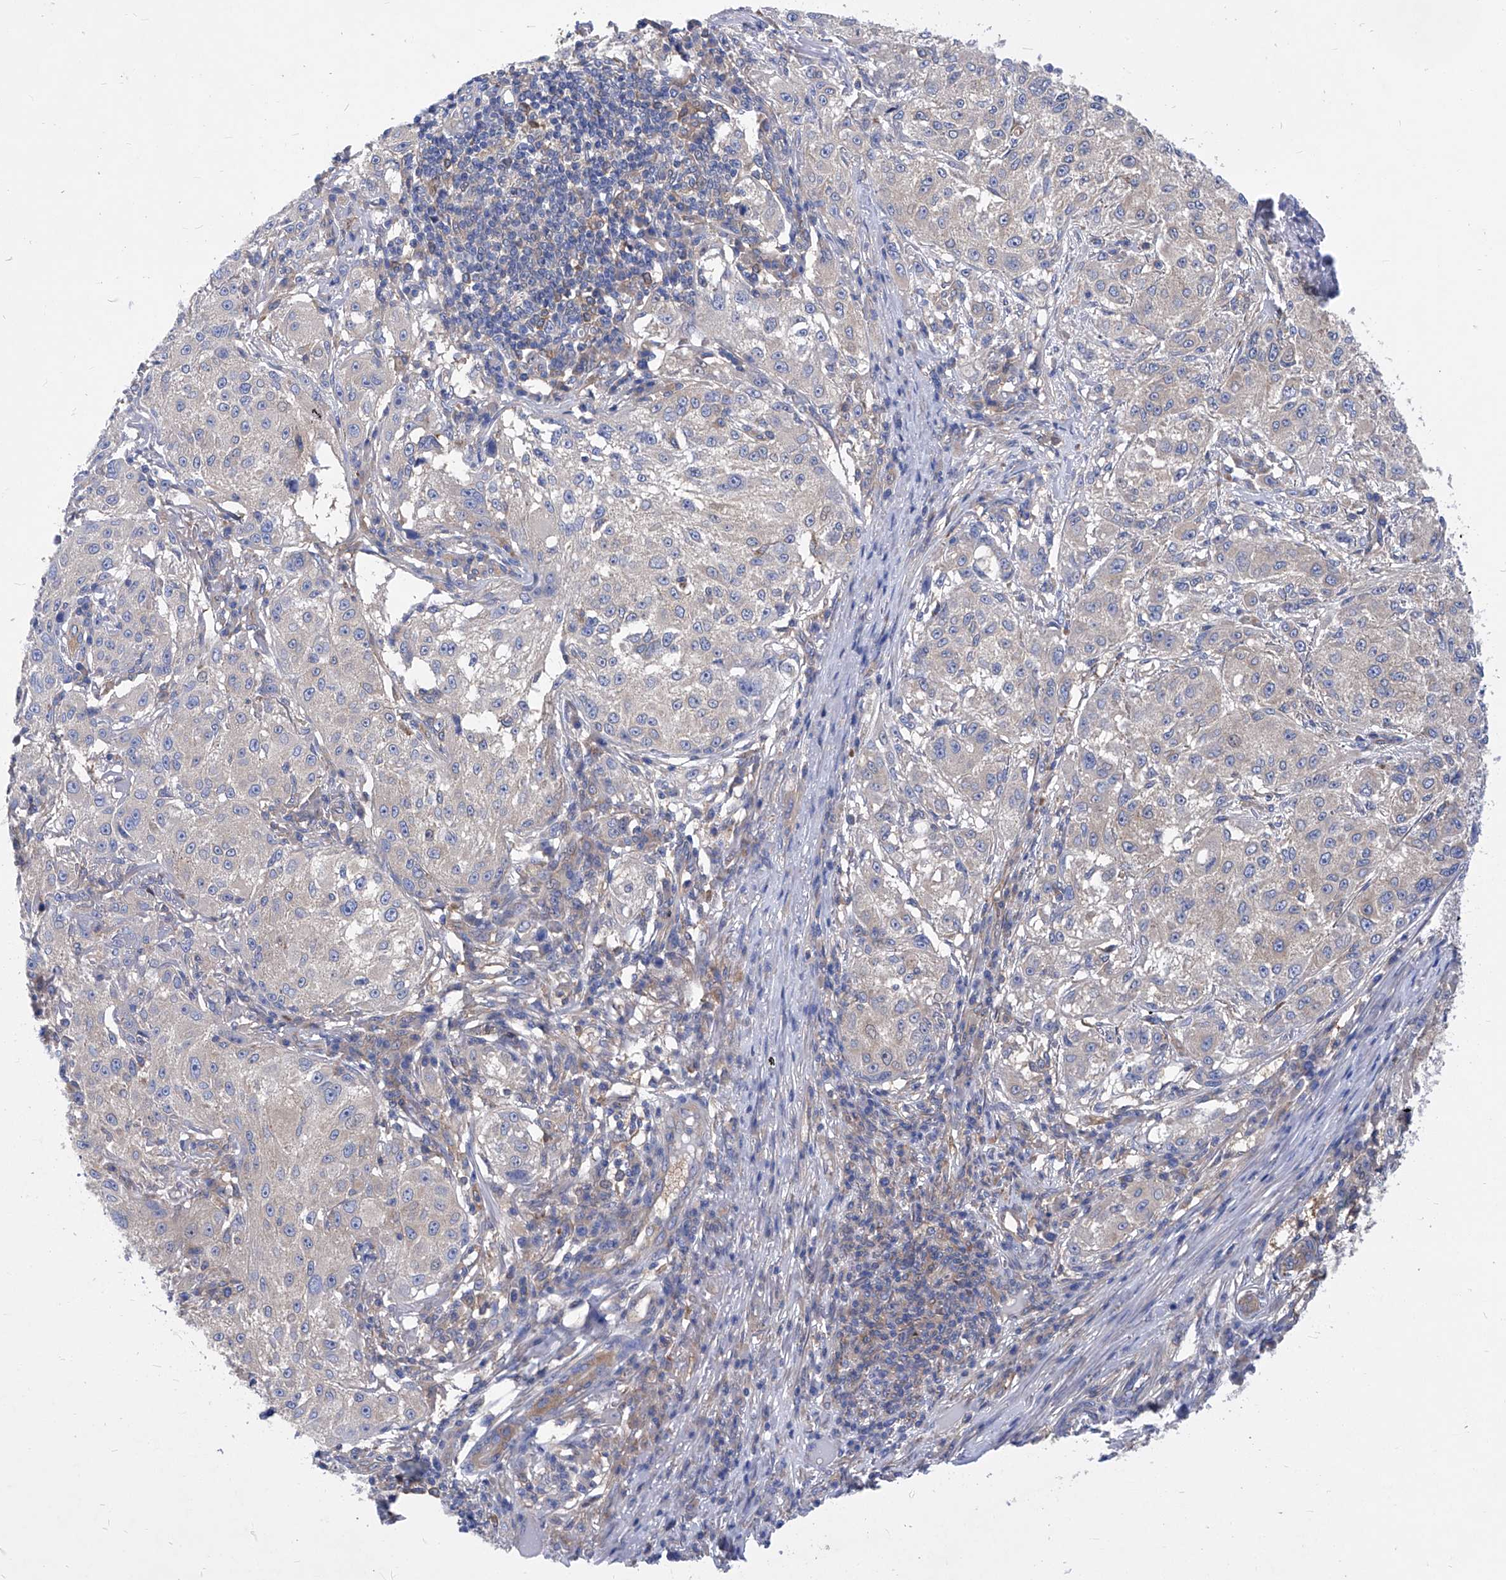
{"staining": {"intensity": "negative", "quantity": "none", "location": "none"}, "tissue": "melanoma", "cell_type": "Tumor cells", "image_type": "cancer", "snomed": [{"axis": "morphology", "description": "Necrosis, NOS"}, {"axis": "morphology", "description": "Malignant melanoma, NOS"}, {"axis": "topography", "description": "Skin"}], "caption": "Immunohistochemistry (IHC) of melanoma shows no positivity in tumor cells.", "gene": "XPNPEP1", "patient": {"sex": "female", "age": 87}}